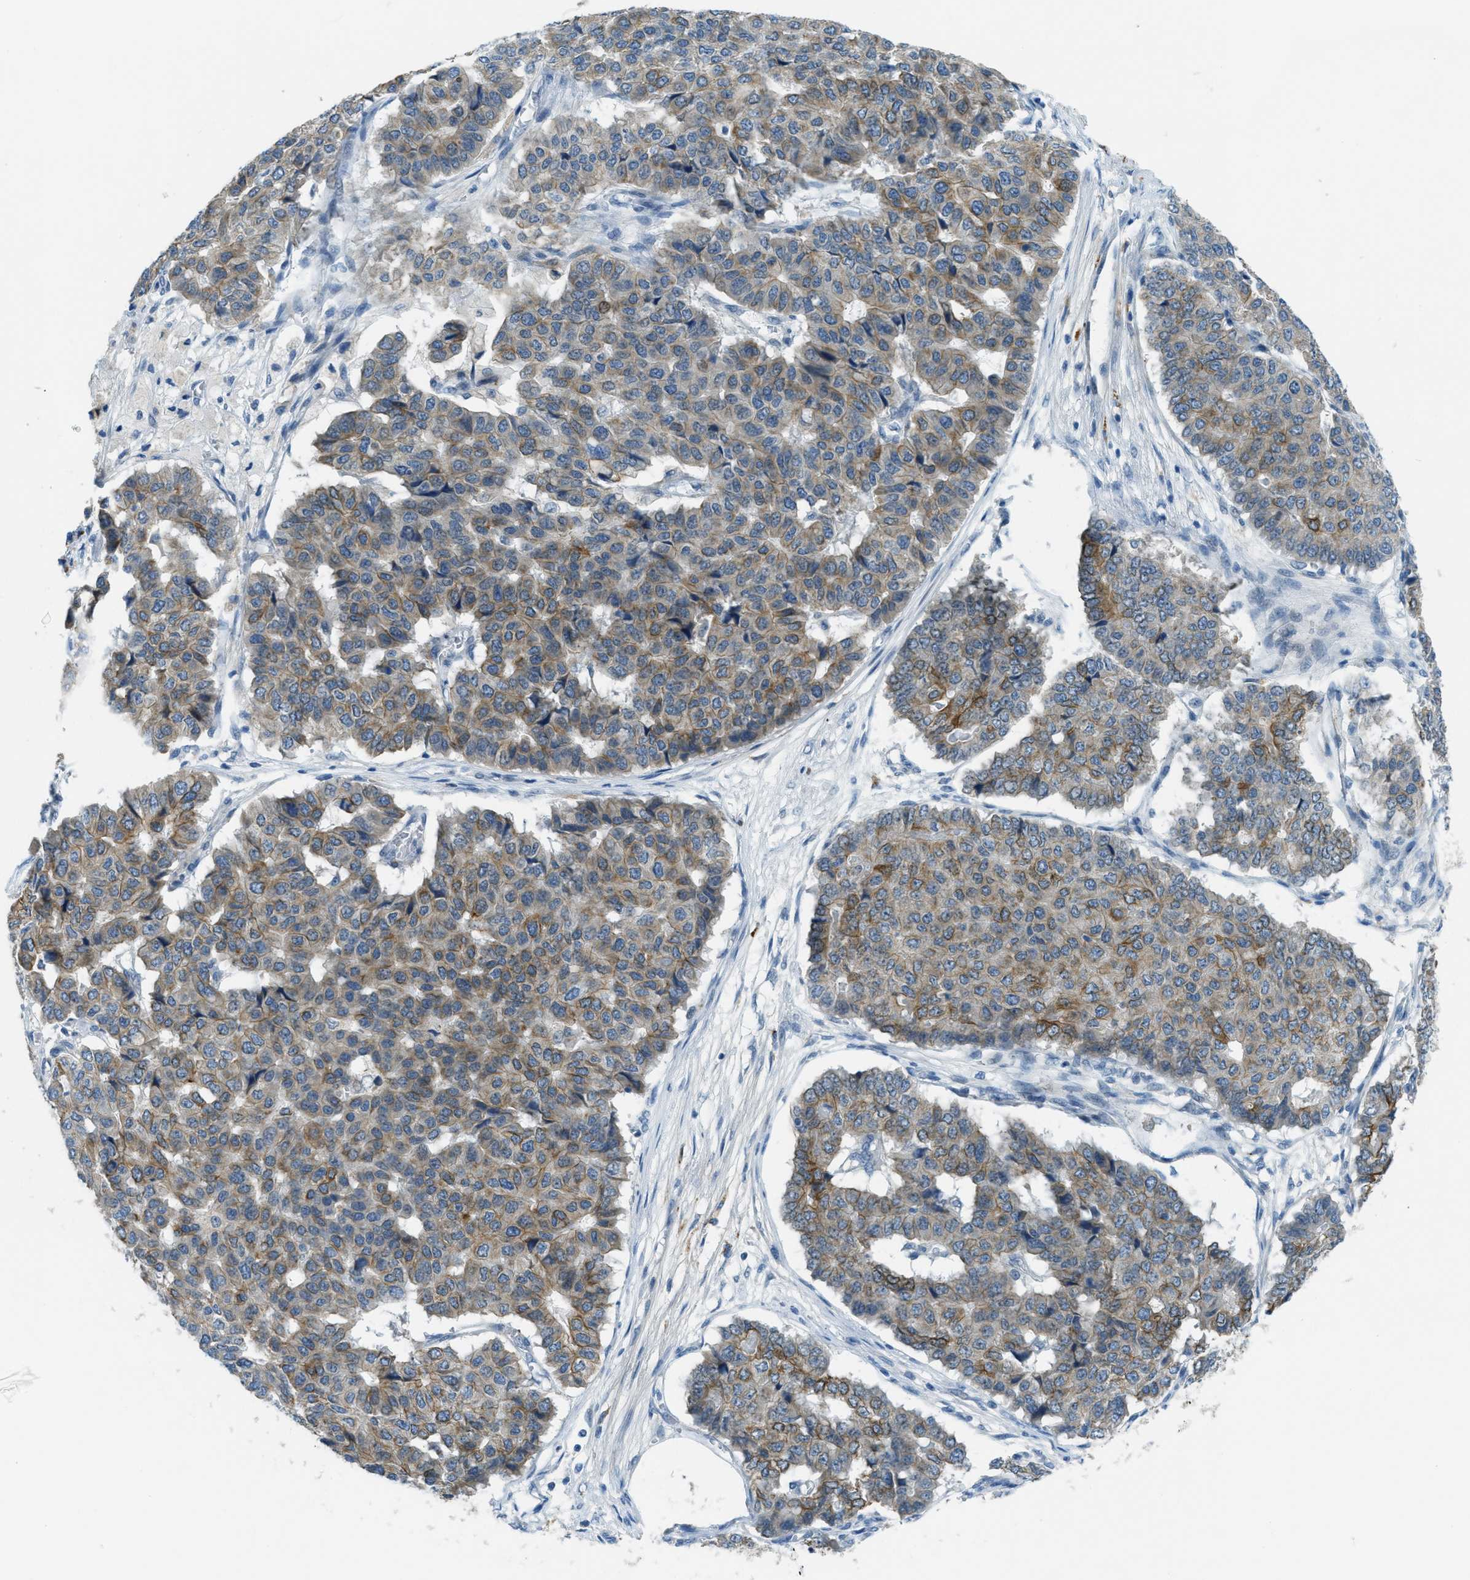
{"staining": {"intensity": "weak", "quantity": "25%-75%", "location": "cytoplasmic/membranous"}, "tissue": "pancreatic cancer", "cell_type": "Tumor cells", "image_type": "cancer", "snomed": [{"axis": "morphology", "description": "Adenocarcinoma, NOS"}, {"axis": "topography", "description": "Pancreas"}], "caption": "Immunohistochemical staining of human pancreatic cancer exhibits low levels of weak cytoplasmic/membranous protein staining in approximately 25%-75% of tumor cells.", "gene": "KLHL8", "patient": {"sex": "male", "age": 50}}